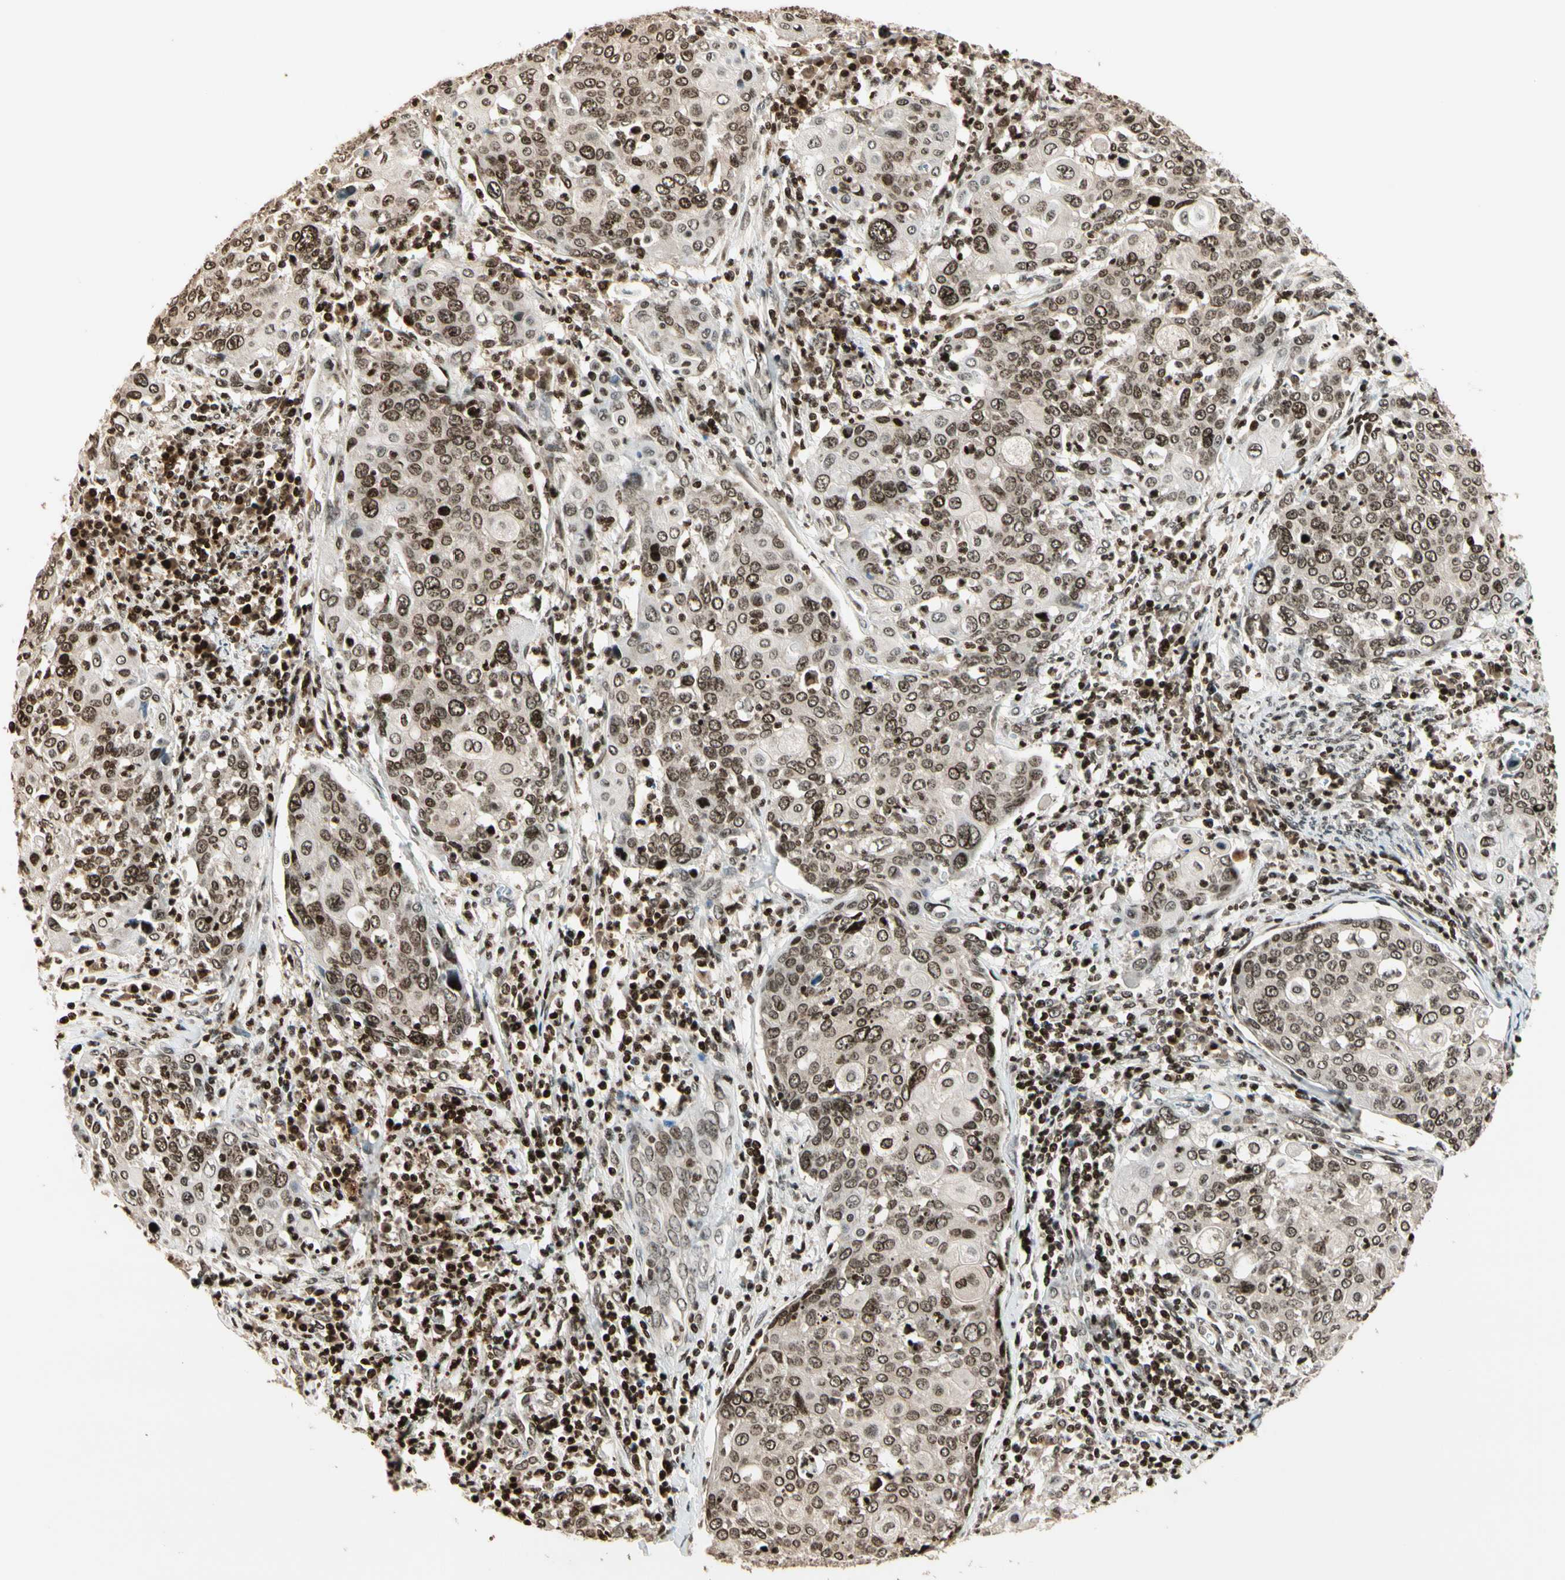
{"staining": {"intensity": "moderate", "quantity": ">75%", "location": "nuclear"}, "tissue": "cervical cancer", "cell_type": "Tumor cells", "image_type": "cancer", "snomed": [{"axis": "morphology", "description": "Squamous cell carcinoma, NOS"}, {"axis": "topography", "description": "Cervix"}], "caption": "Immunohistochemistry (DAB) staining of human cervical squamous cell carcinoma shows moderate nuclear protein expression in about >75% of tumor cells.", "gene": "TSHZ3", "patient": {"sex": "female", "age": 40}}